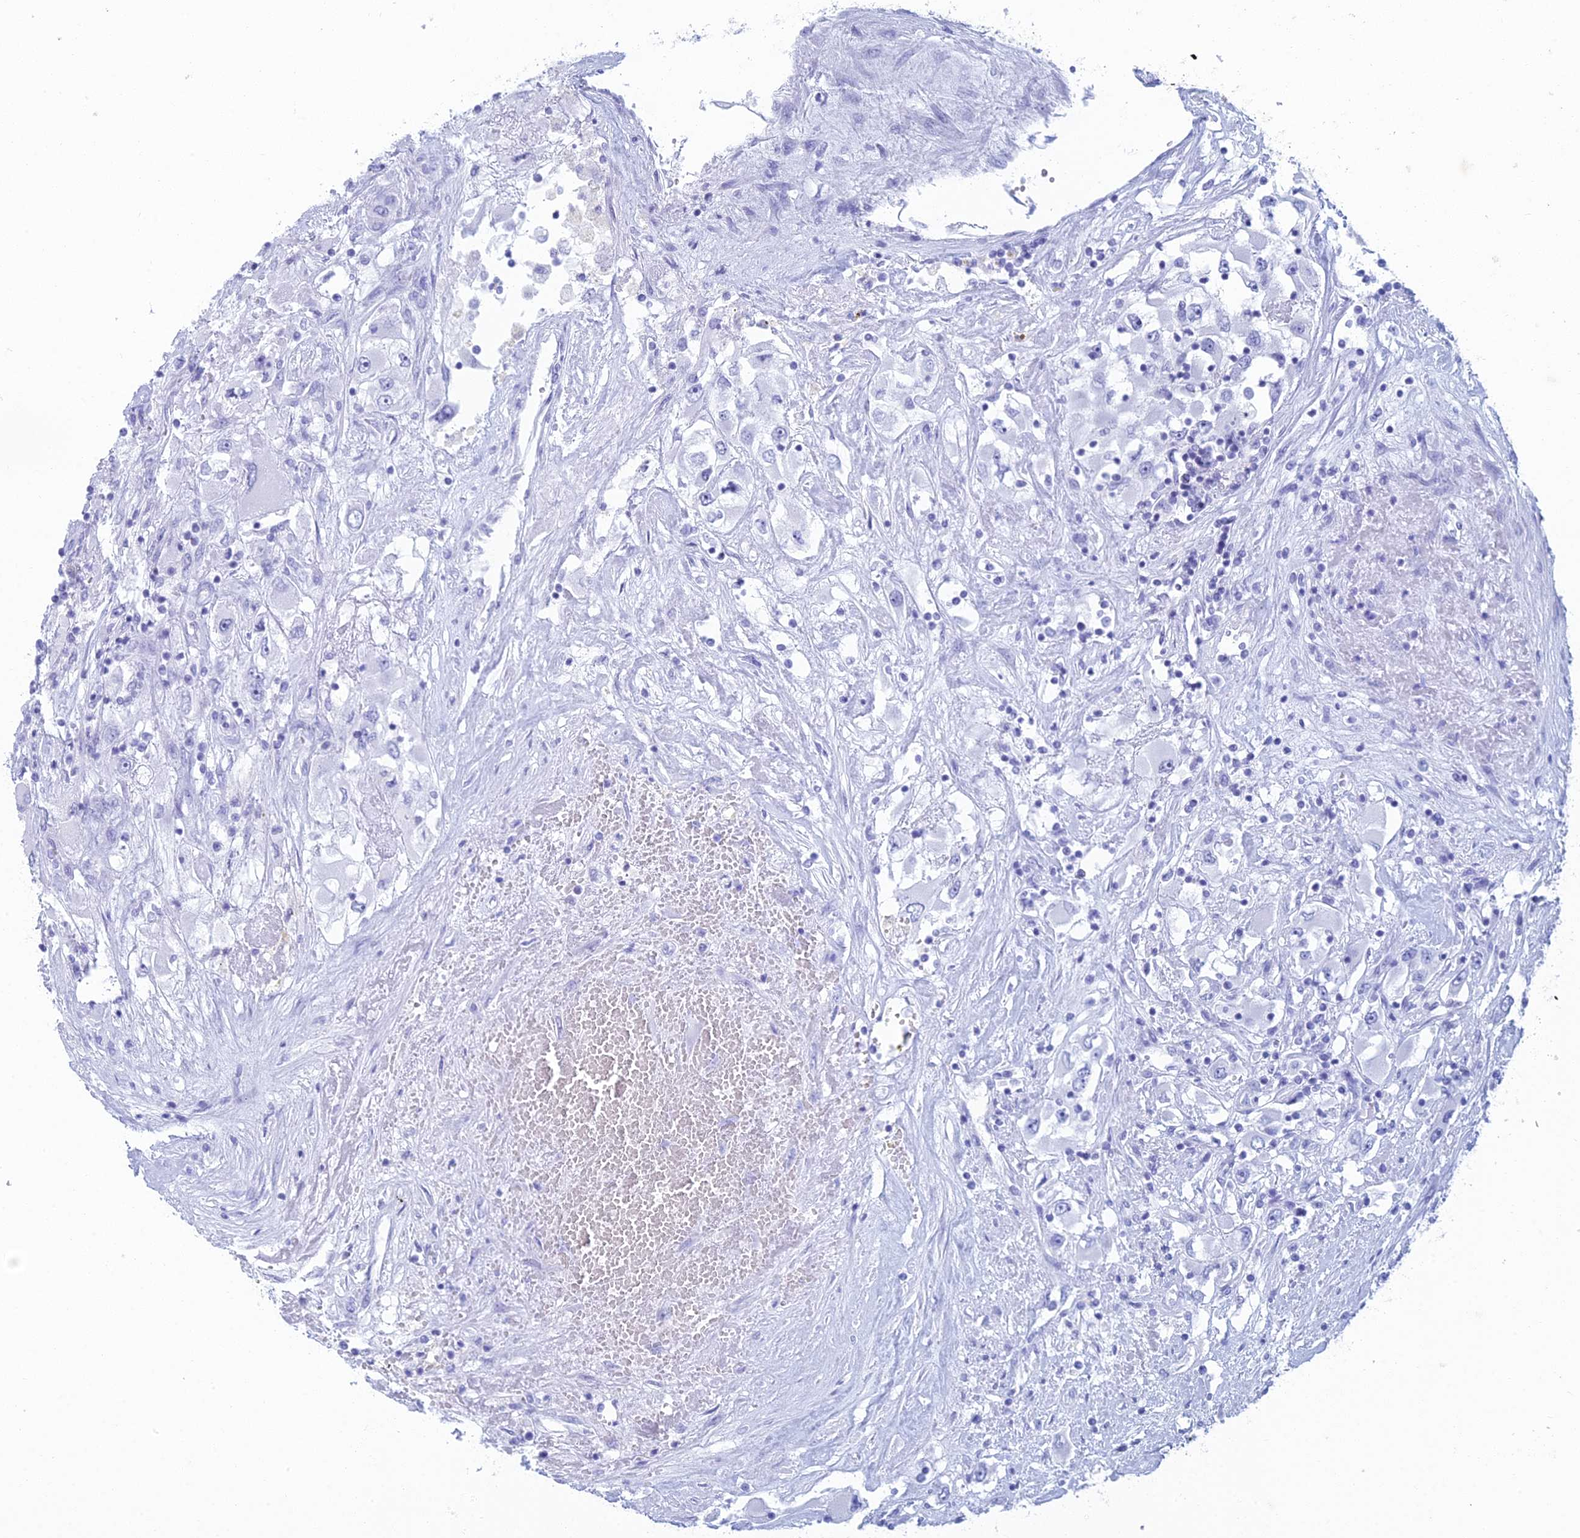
{"staining": {"intensity": "negative", "quantity": "none", "location": "none"}, "tissue": "renal cancer", "cell_type": "Tumor cells", "image_type": "cancer", "snomed": [{"axis": "morphology", "description": "Adenocarcinoma, NOS"}, {"axis": "topography", "description": "Kidney"}], "caption": "Histopathology image shows no significant protein positivity in tumor cells of renal cancer. (DAB (3,3'-diaminobenzidine) immunohistochemistry (IHC), high magnification).", "gene": "FERD3L", "patient": {"sex": "female", "age": 52}}